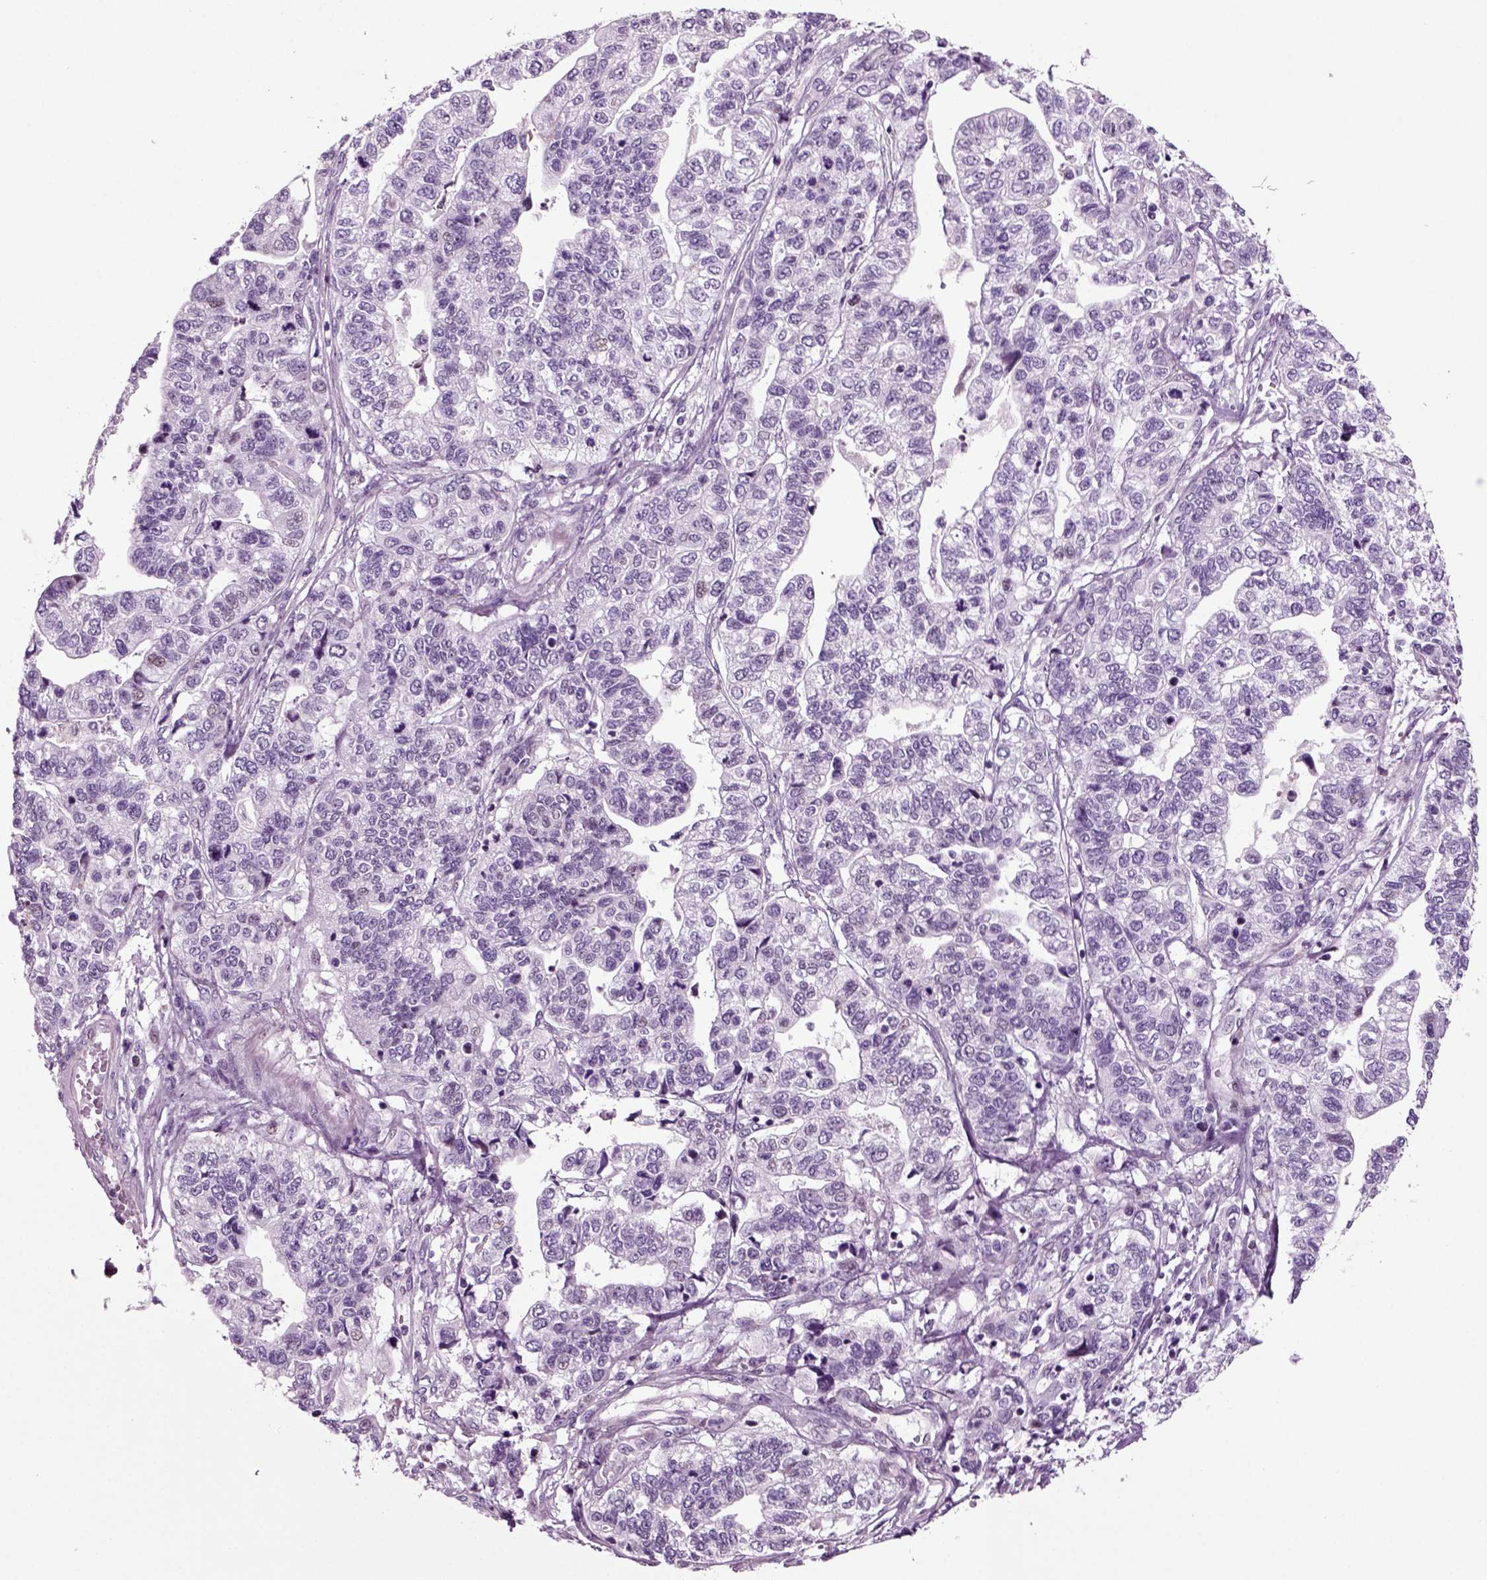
{"staining": {"intensity": "negative", "quantity": "none", "location": "none"}, "tissue": "stomach cancer", "cell_type": "Tumor cells", "image_type": "cancer", "snomed": [{"axis": "morphology", "description": "Adenocarcinoma, NOS"}, {"axis": "topography", "description": "Stomach, upper"}], "caption": "High magnification brightfield microscopy of stomach cancer (adenocarcinoma) stained with DAB (3,3'-diaminobenzidine) (brown) and counterstained with hematoxylin (blue): tumor cells show no significant staining. (Immunohistochemistry (ihc), brightfield microscopy, high magnification).", "gene": "ARID3A", "patient": {"sex": "female", "age": 67}}